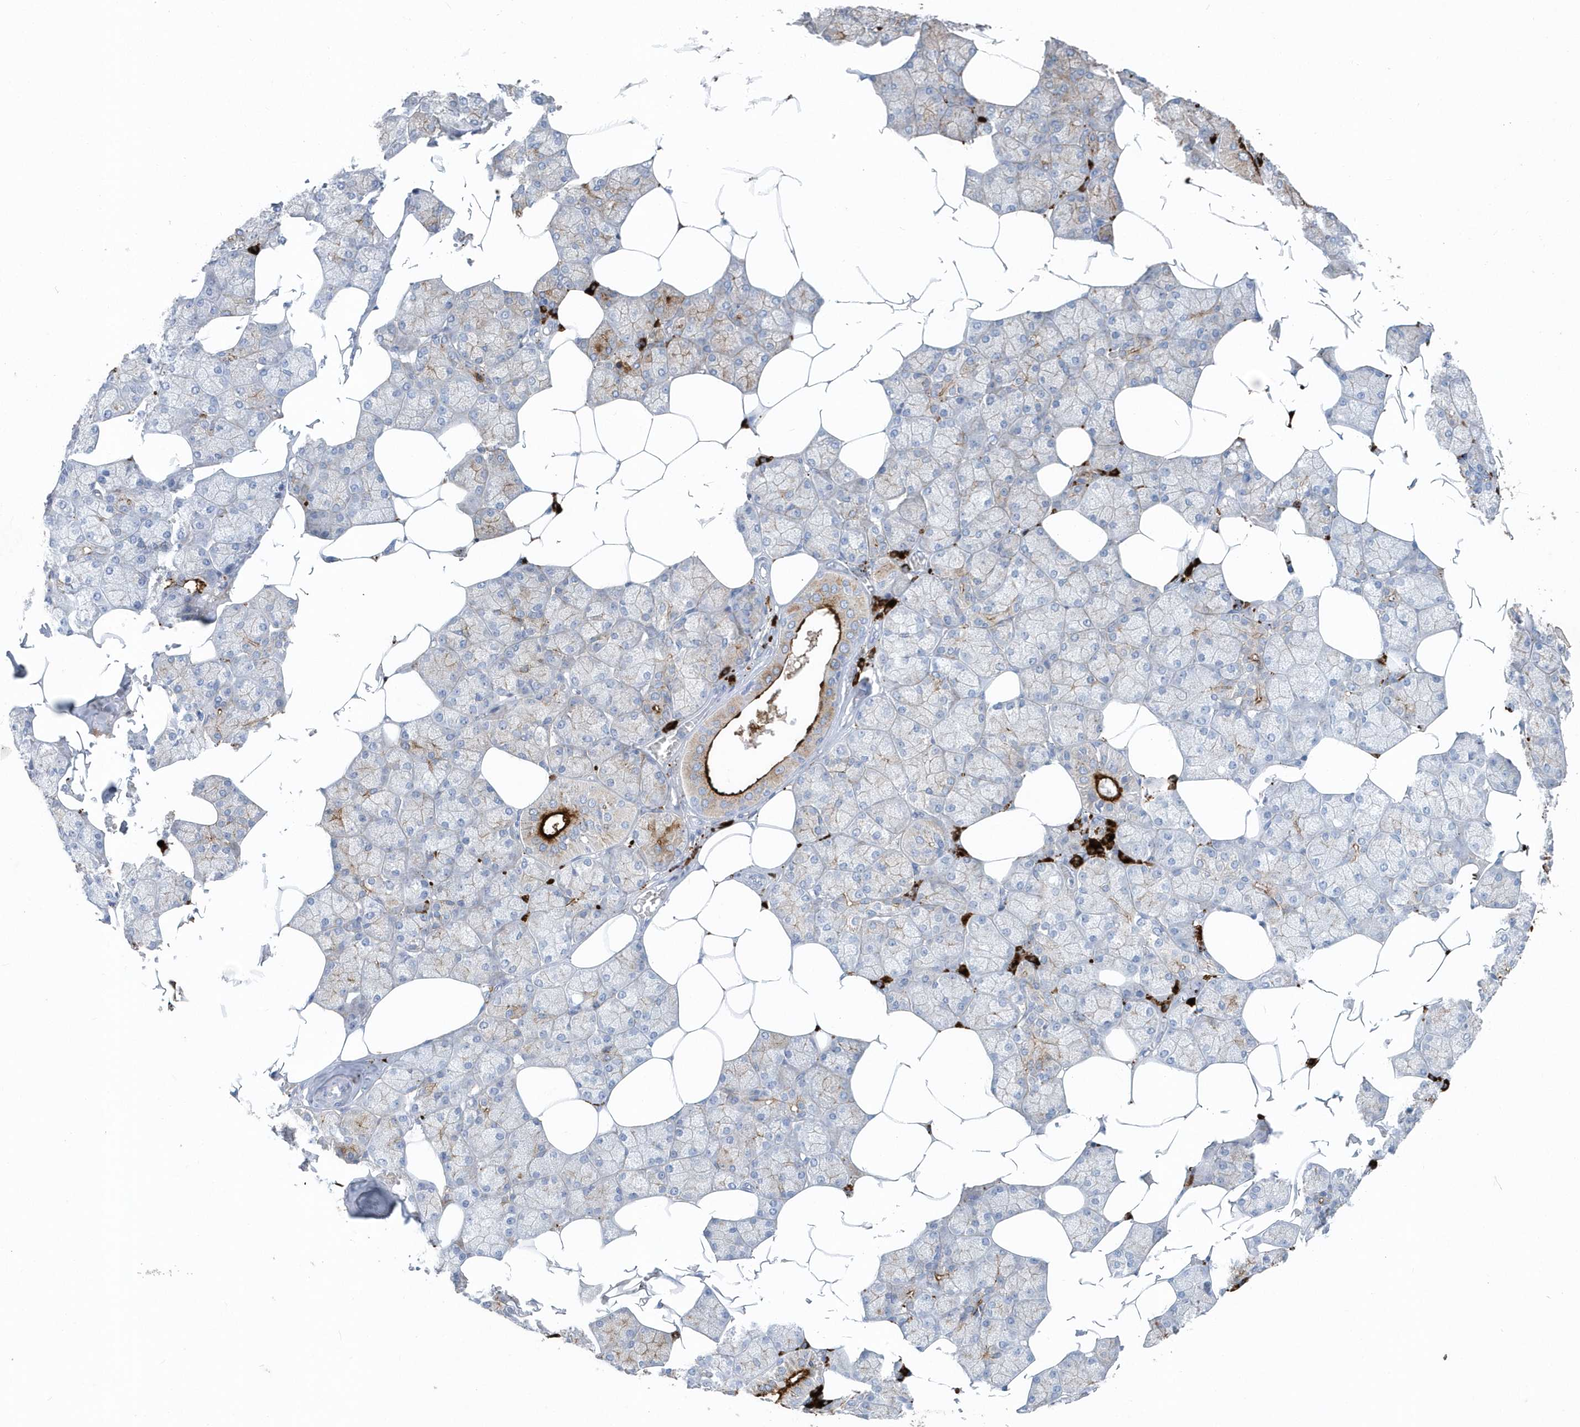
{"staining": {"intensity": "strong", "quantity": "<25%", "location": "cytoplasmic/membranous"}, "tissue": "salivary gland", "cell_type": "Glandular cells", "image_type": "normal", "snomed": [{"axis": "morphology", "description": "Normal tissue, NOS"}, {"axis": "topography", "description": "Salivary gland"}], "caption": "IHC staining of benign salivary gland, which shows medium levels of strong cytoplasmic/membranous expression in approximately <25% of glandular cells indicating strong cytoplasmic/membranous protein staining. The staining was performed using DAB (3,3'-diaminobenzidine) (brown) for protein detection and nuclei were counterstained in hematoxylin (blue).", "gene": "JCHAIN", "patient": {"sex": "male", "age": 62}}